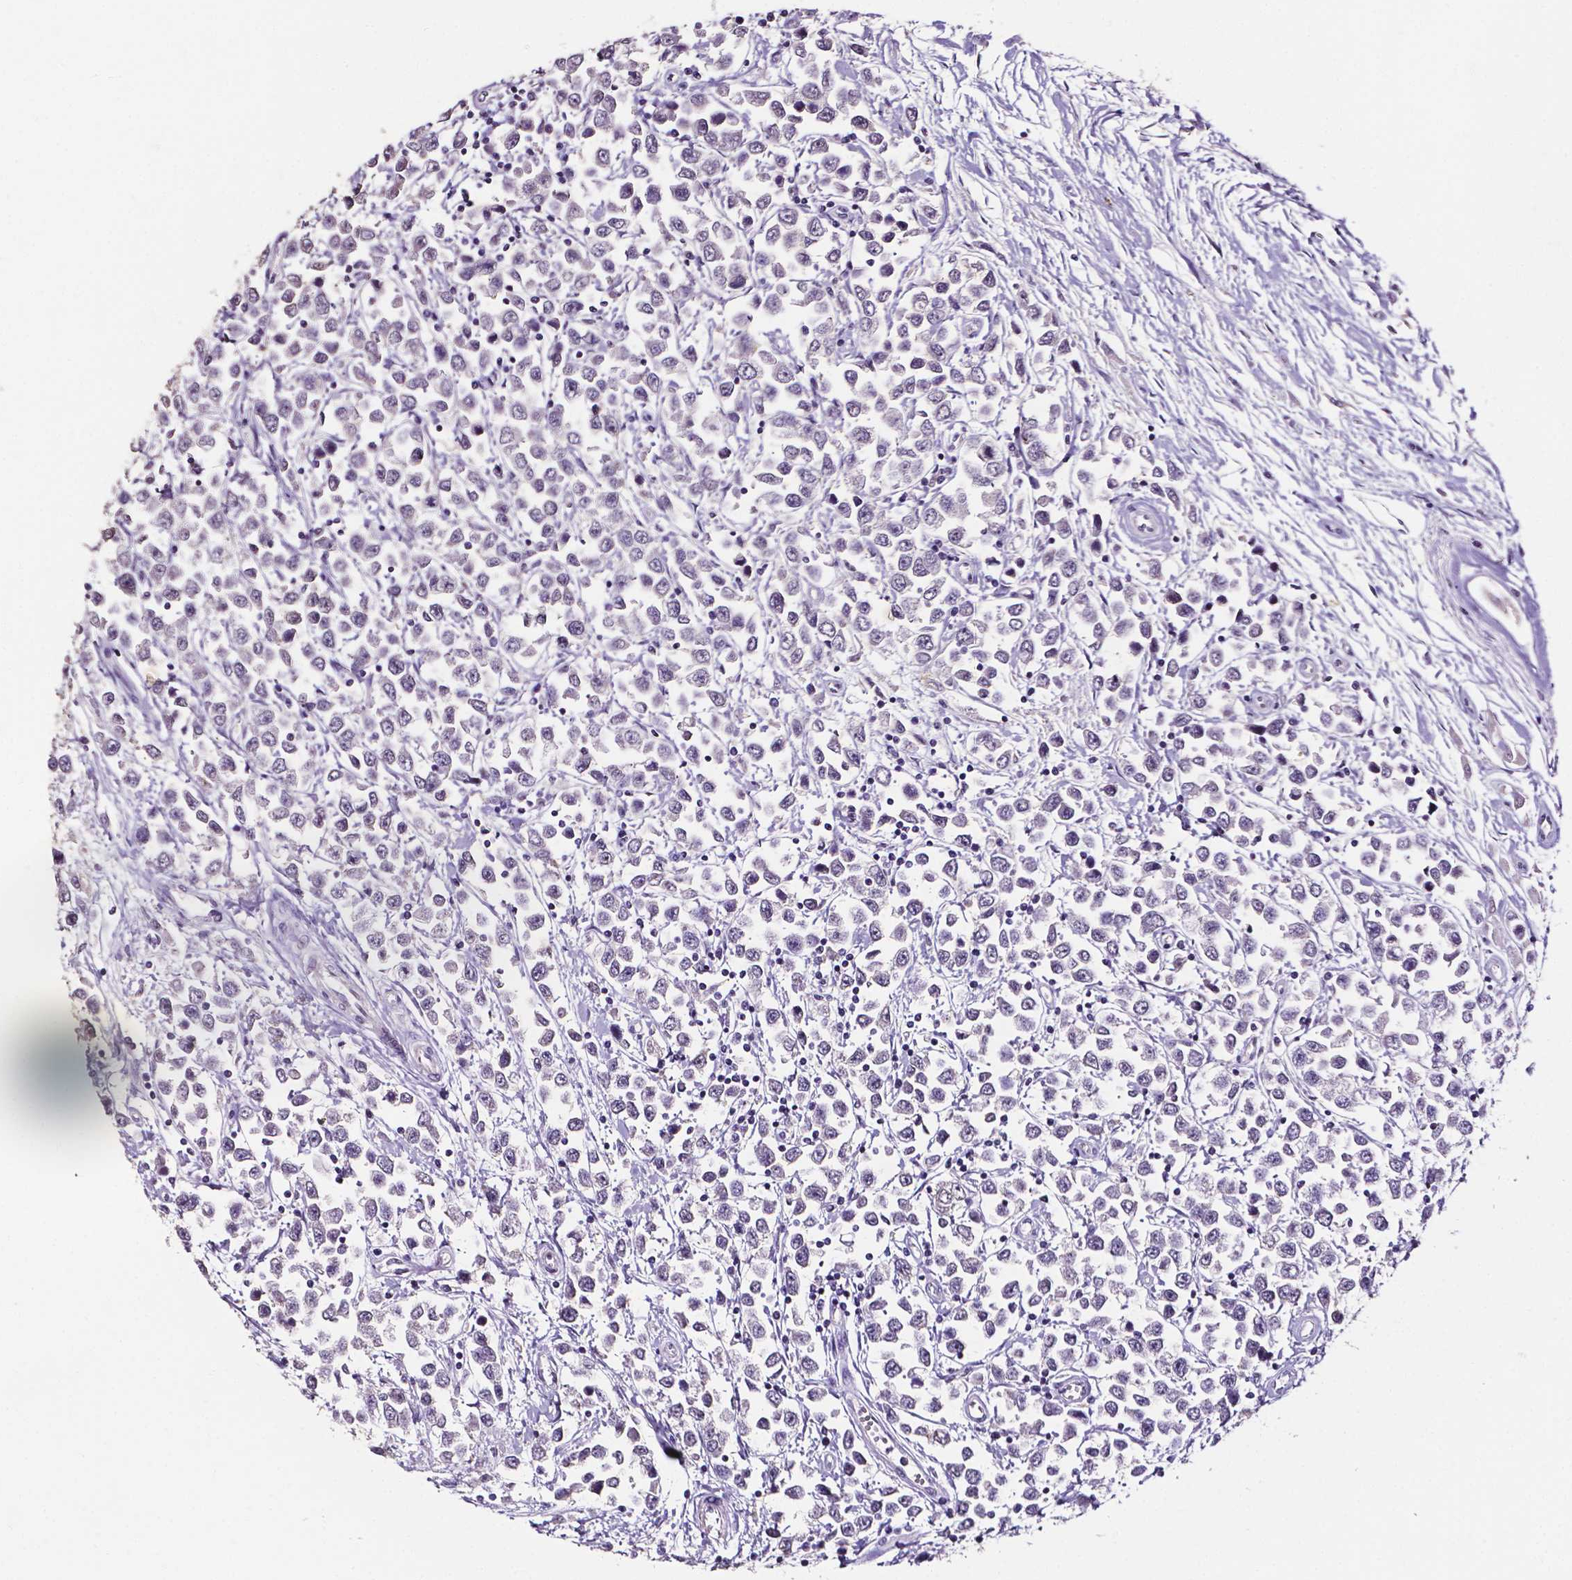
{"staining": {"intensity": "negative", "quantity": "none", "location": "none"}, "tissue": "testis cancer", "cell_type": "Tumor cells", "image_type": "cancer", "snomed": [{"axis": "morphology", "description": "Seminoma, NOS"}, {"axis": "topography", "description": "Testis"}], "caption": "This histopathology image is of seminoma (testis) stained with IHC to label a protein in brown with the nuclei are counter-stained blue. There is no staining in tumor cells. (Brightfield microscopy of DAB (3,3'-diaminobenzidine) immunohistochemistry (IHC) at high magnification).", "gene": "PSAT1", "patient": {"sex": "male", "age": 34}}